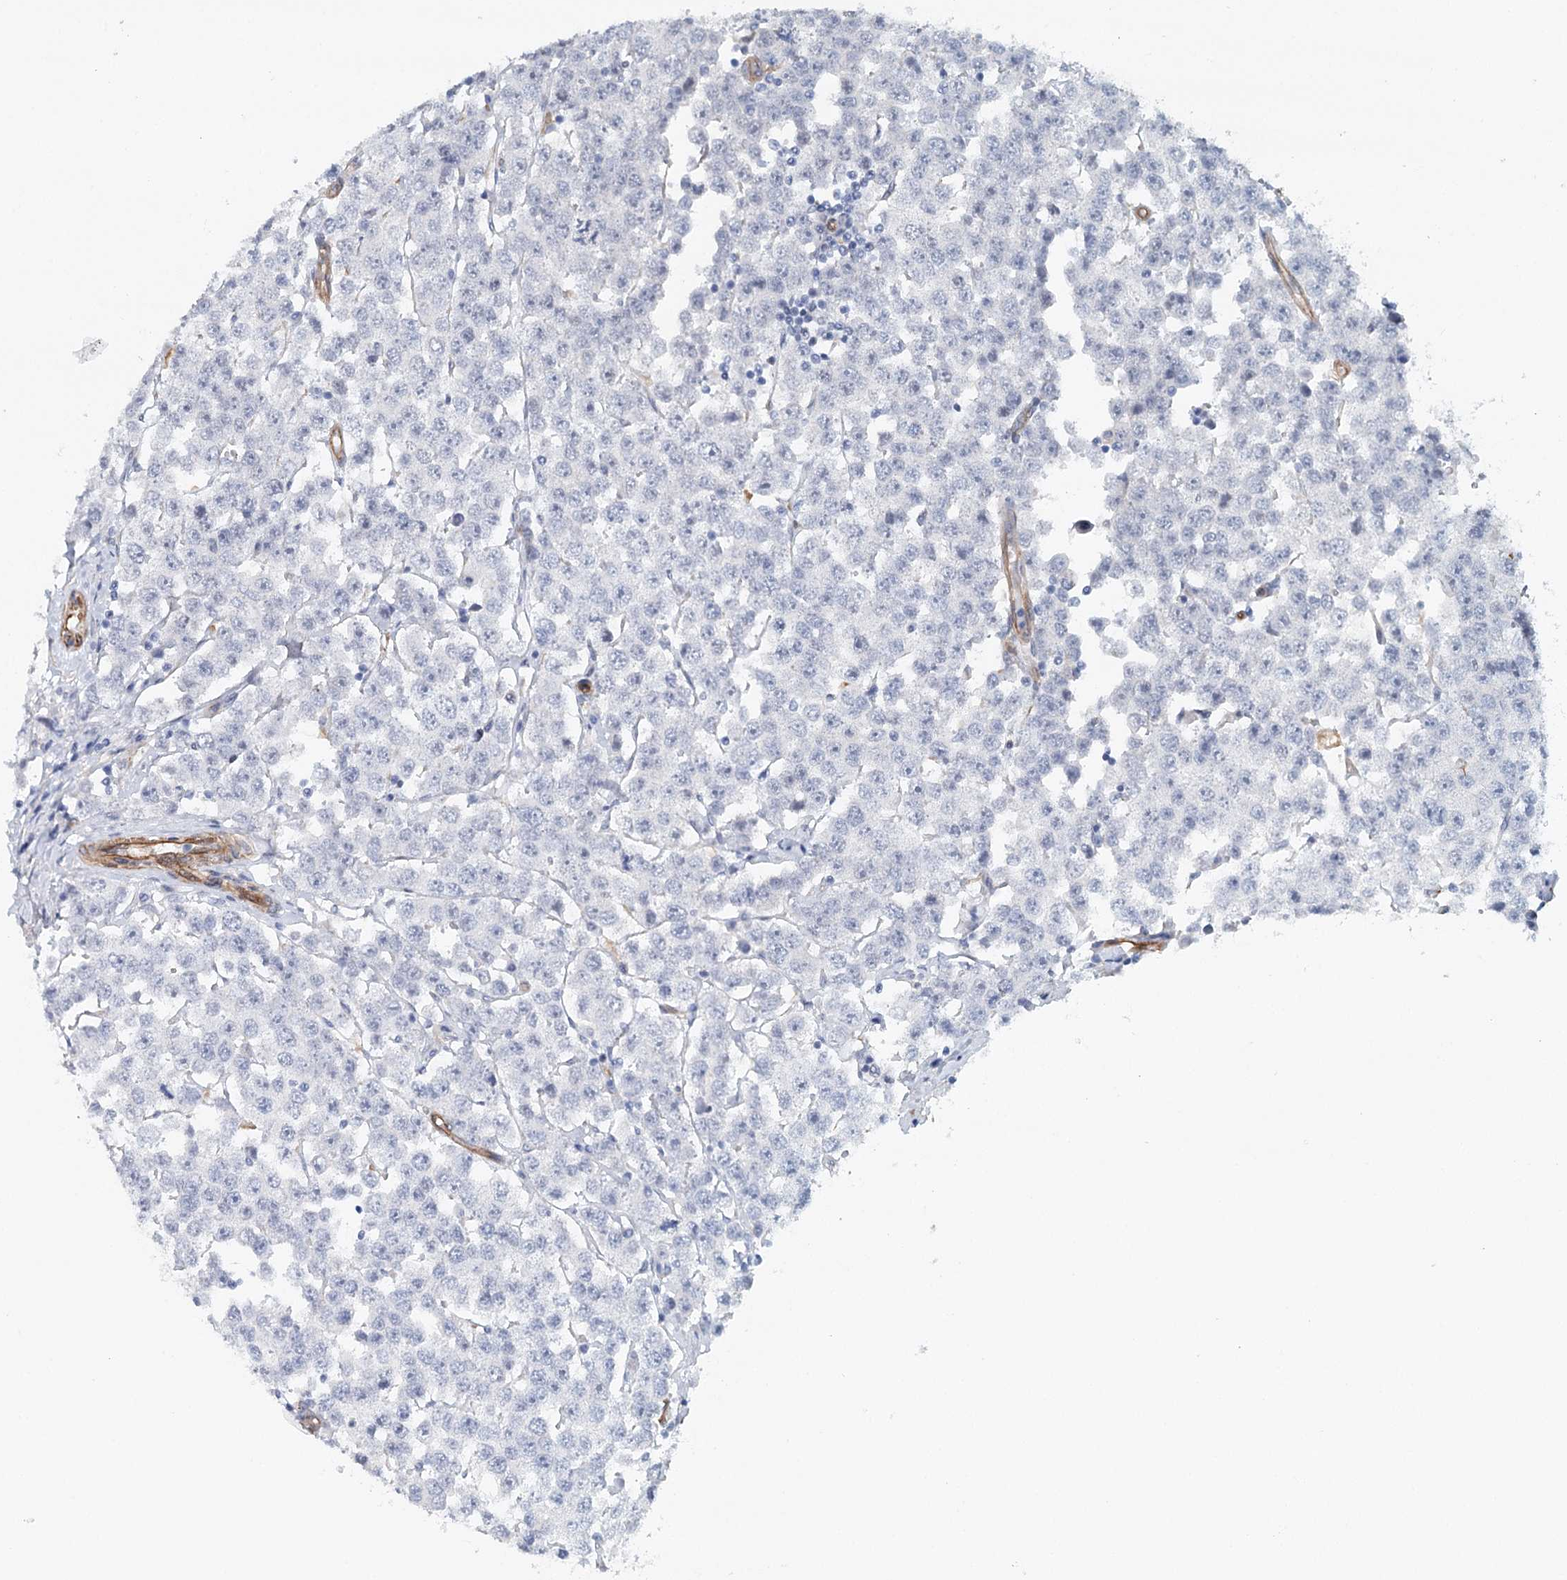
{"staining": {"intensity": "negative", "quantity": "none", "location": "none"}, "tissue": "testis cancer", "cell_type": "Tumor cells", "image_type": "cancer", "snomed": [{"axis": "morphology", "description": "Seminoma, NOS"}, {"axis": "topography", "description": "Testis"}], "caption": "Immunohistochemical staining of seminoma (testis) displays no significant expression in tumor cells.", "gene": "SYNPO", "patient": {"sex": "male", "age": 28}}